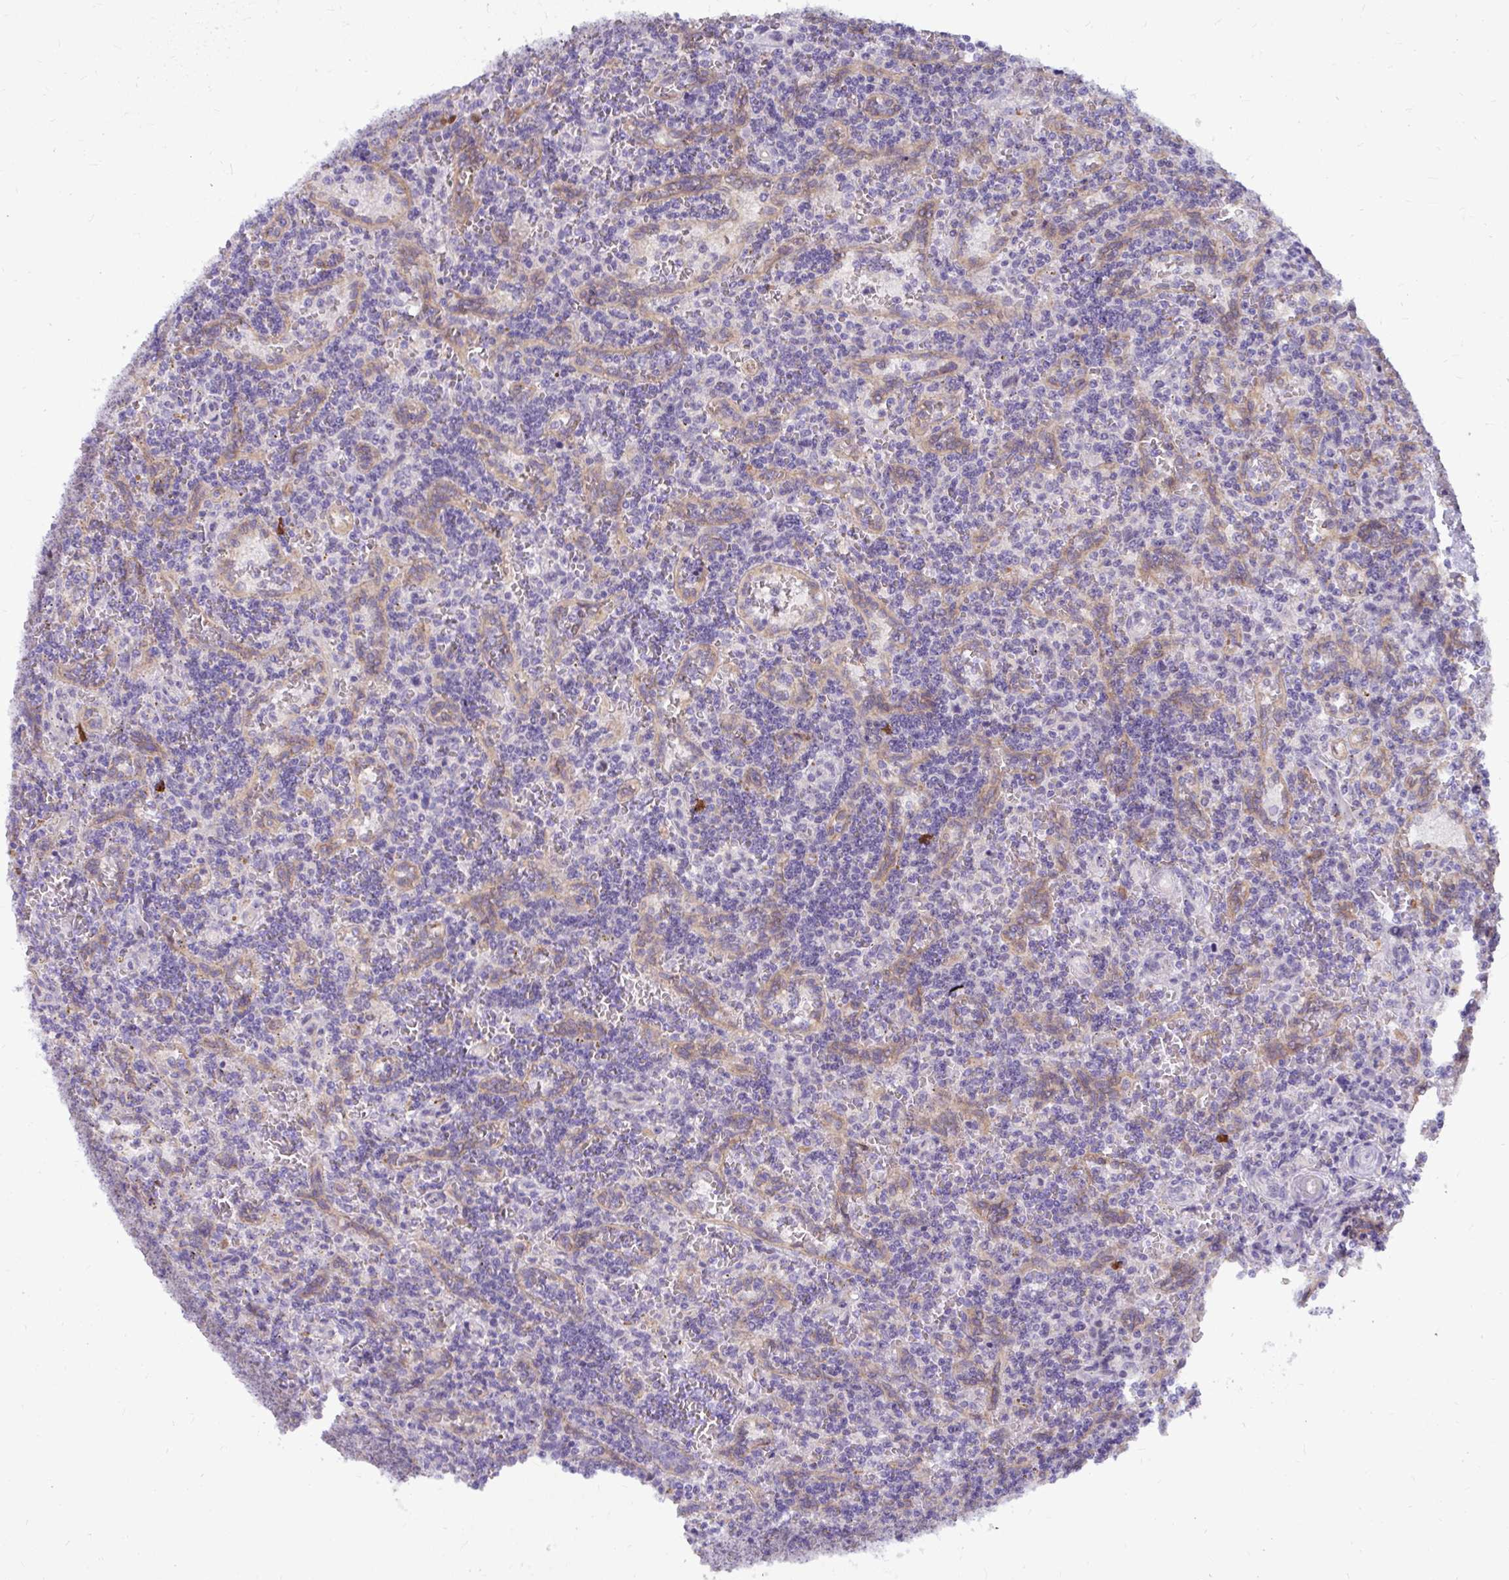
{"staining": {"intensity": "negative", "quantity": "none", "location": "none"}, "tissue": "lymphoma", "cell_type": "Tumor cells", "image_type": "cancer", "snomed": [{"axis": "morphology", "description": "Malignant lymphoma, non-Hodgkin's type, Low grade"}, {"axis": "topography", "description": "Spleen"}], "caption": "Human malignant lymphoma, non-Hodgkin's type (low-grade) stained for a protein using immunohistochemistry displays no staining in tumor cells.", "gene": "MUS81", "patient": {"sex": "male", "age": 73}}